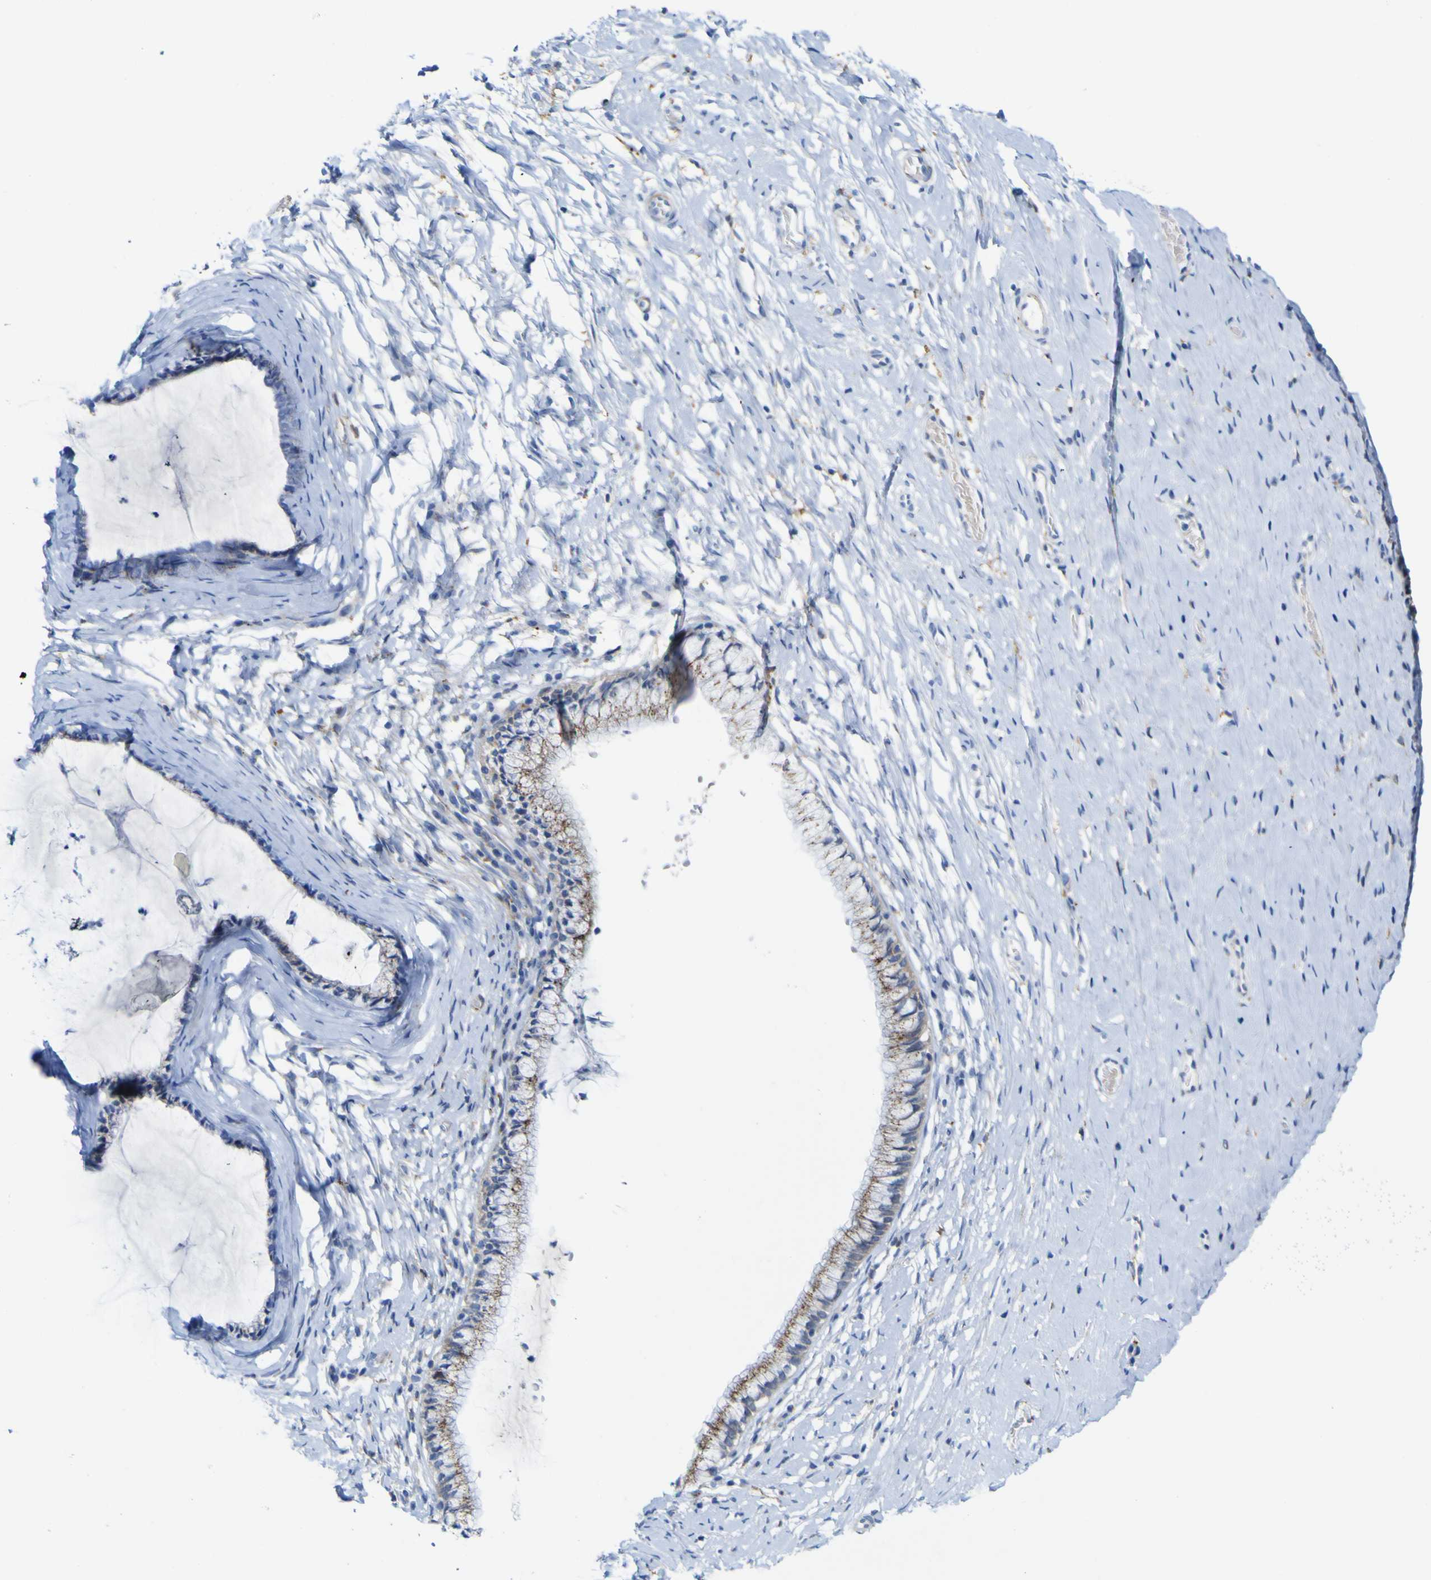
{"staining": {"intensity": "strong", "quantity": "25%-75%", "location": "cytoplasmic/membranous"}, "tissue": "cervix", "cell_type": "Glandular cells", "image_type": "normal", "snomed": [{"axis": "morphology", "description": "Normal tissue, NOS"}, {"axis": "topography", "description": "Cervix"}], "caption": "Glandular cells show strong cytoplasmic/membranous positivity in about 25%-75% of cells in benign cervix.", "gene": "PTPRF", "patient": {"sex": "female", "age": 39}}